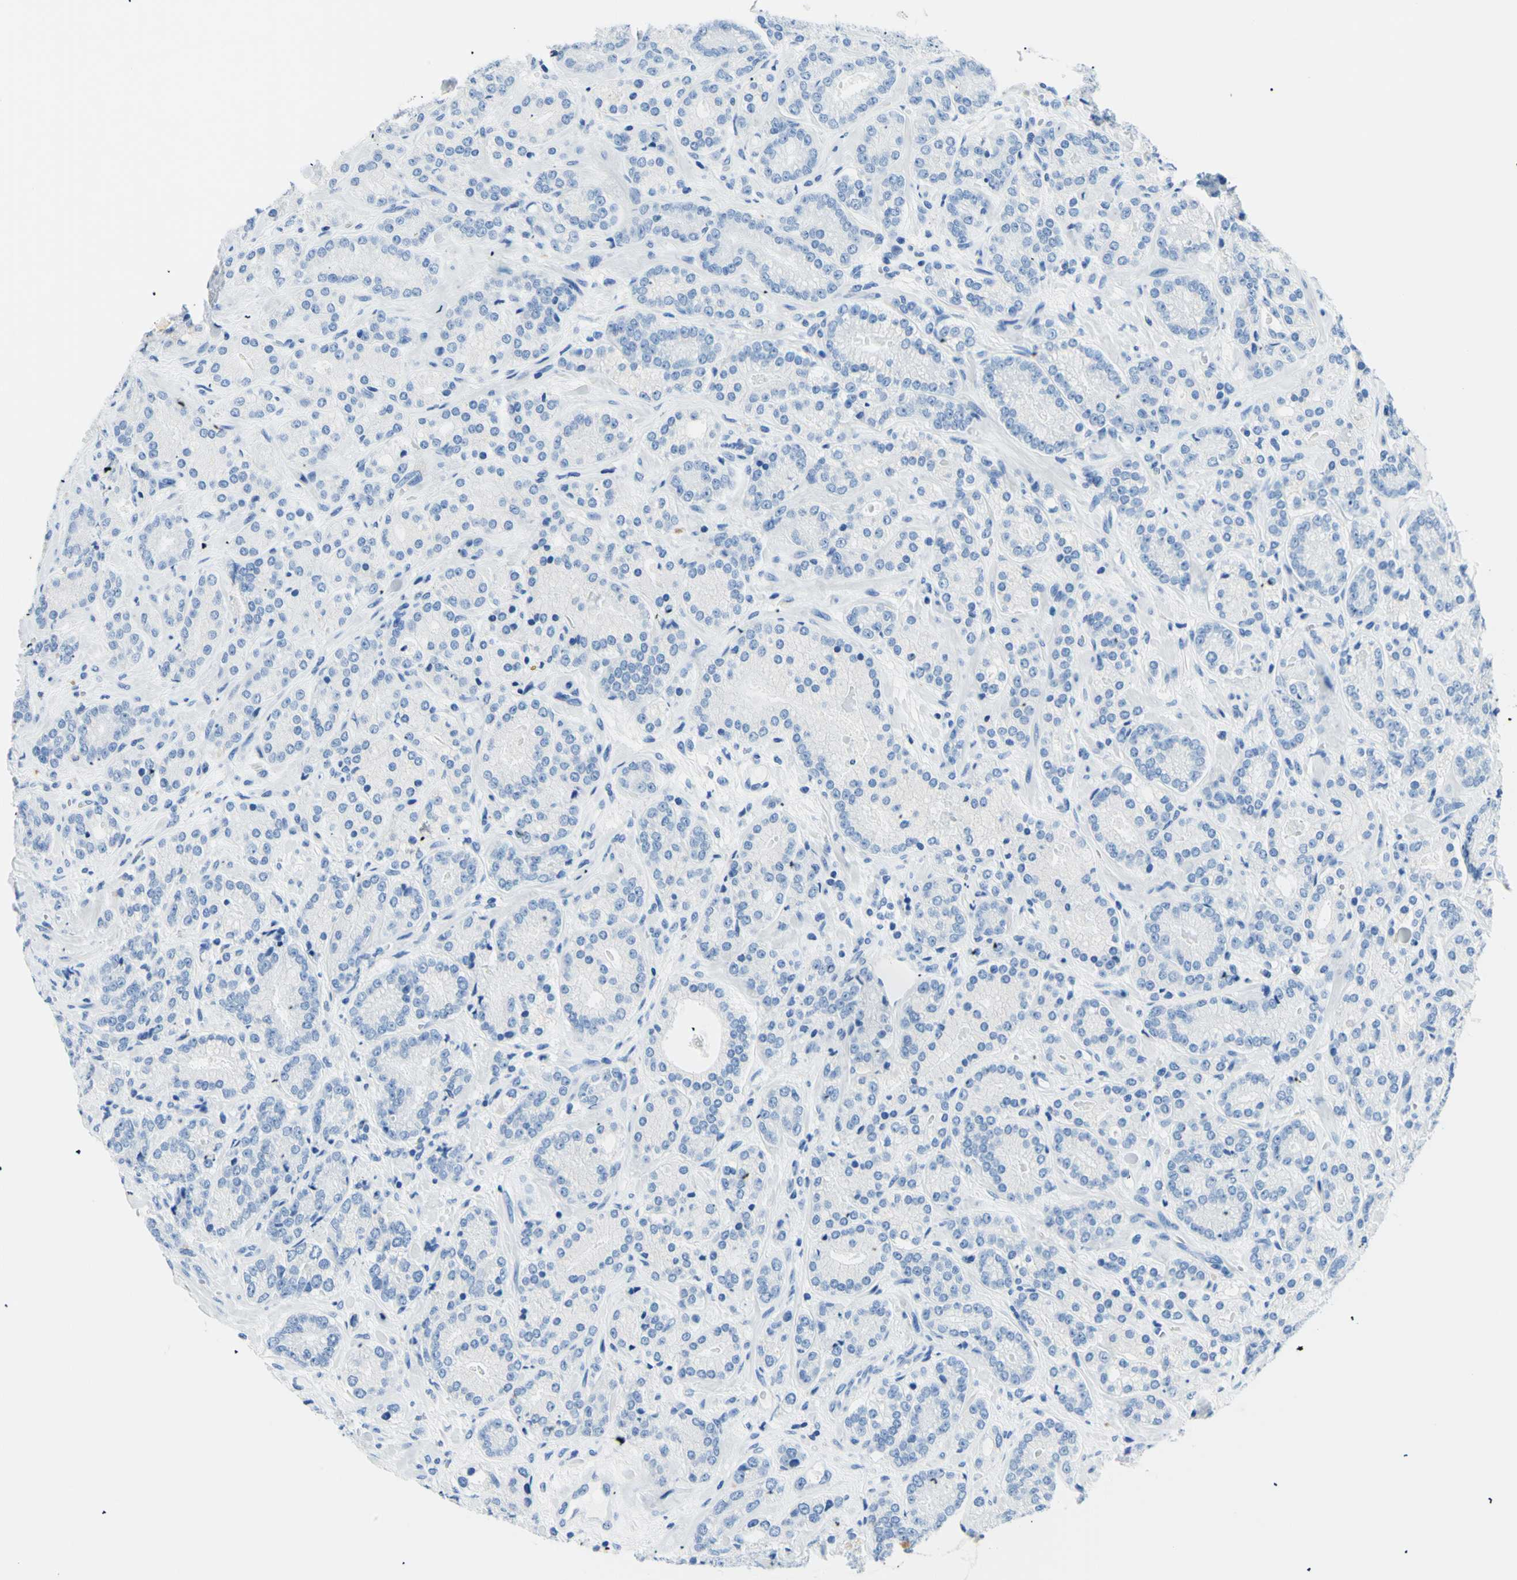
{"staining": {"intensity": "negative", "quantity": "none", "location": "none"}, "tissue": "prostate cancer", "cell_type": "Tumor cells", "image_type": "cancer", "snomed": [{"axis": "morphology", "description": "Adenocarcinoma, High grade"}, {"axis": "topography", "description": "Prostate"}], "caption": "A photomicrograph of human prostate high-grade adenocarcinoma is negative for staining in tumor cells.", "gene": "MYH2", "patient": {"sex": "male", "age": 61}}